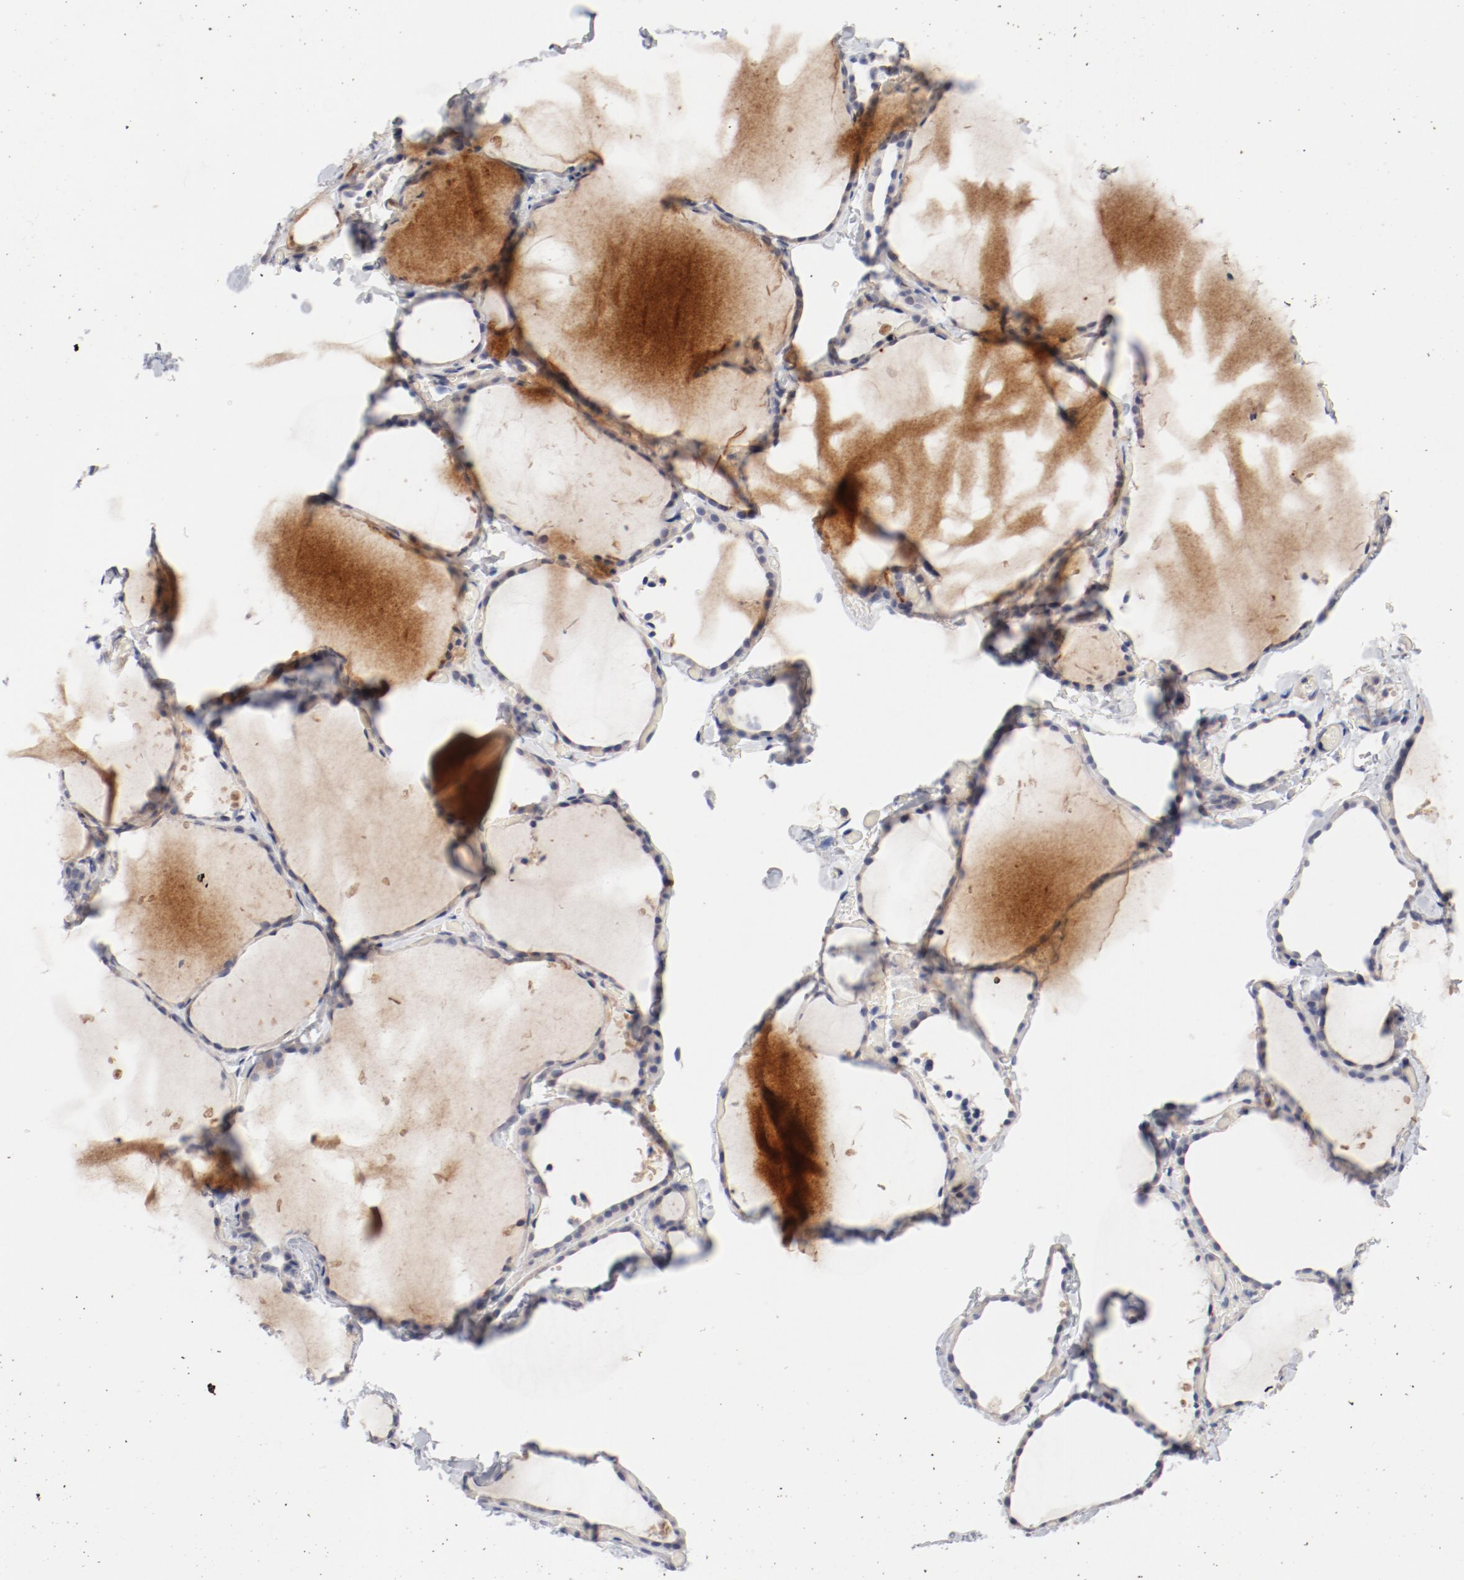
{"staining": {"intensity": "moderate", "quantity": "25%-75%", "location": "cytoplasmic/membranous"}, "tissue": "thyroid gland", "cell_type": "Glandular cells", "image_type": "normal", "snomed": [{"axis": "morphology", "description": "Normal tissue, NOS"}, {"axis": "topography", "description": "Thyroid gland"}], "caption": "Moderate cytoplasmic/membranous expression for a protein is seen in approximately 25%-75% of glandular cells of unremarkable thyroid gland using immunohistochemistry.", "gene": "CBL", "patient": {"sex": "female", "age": 22}}